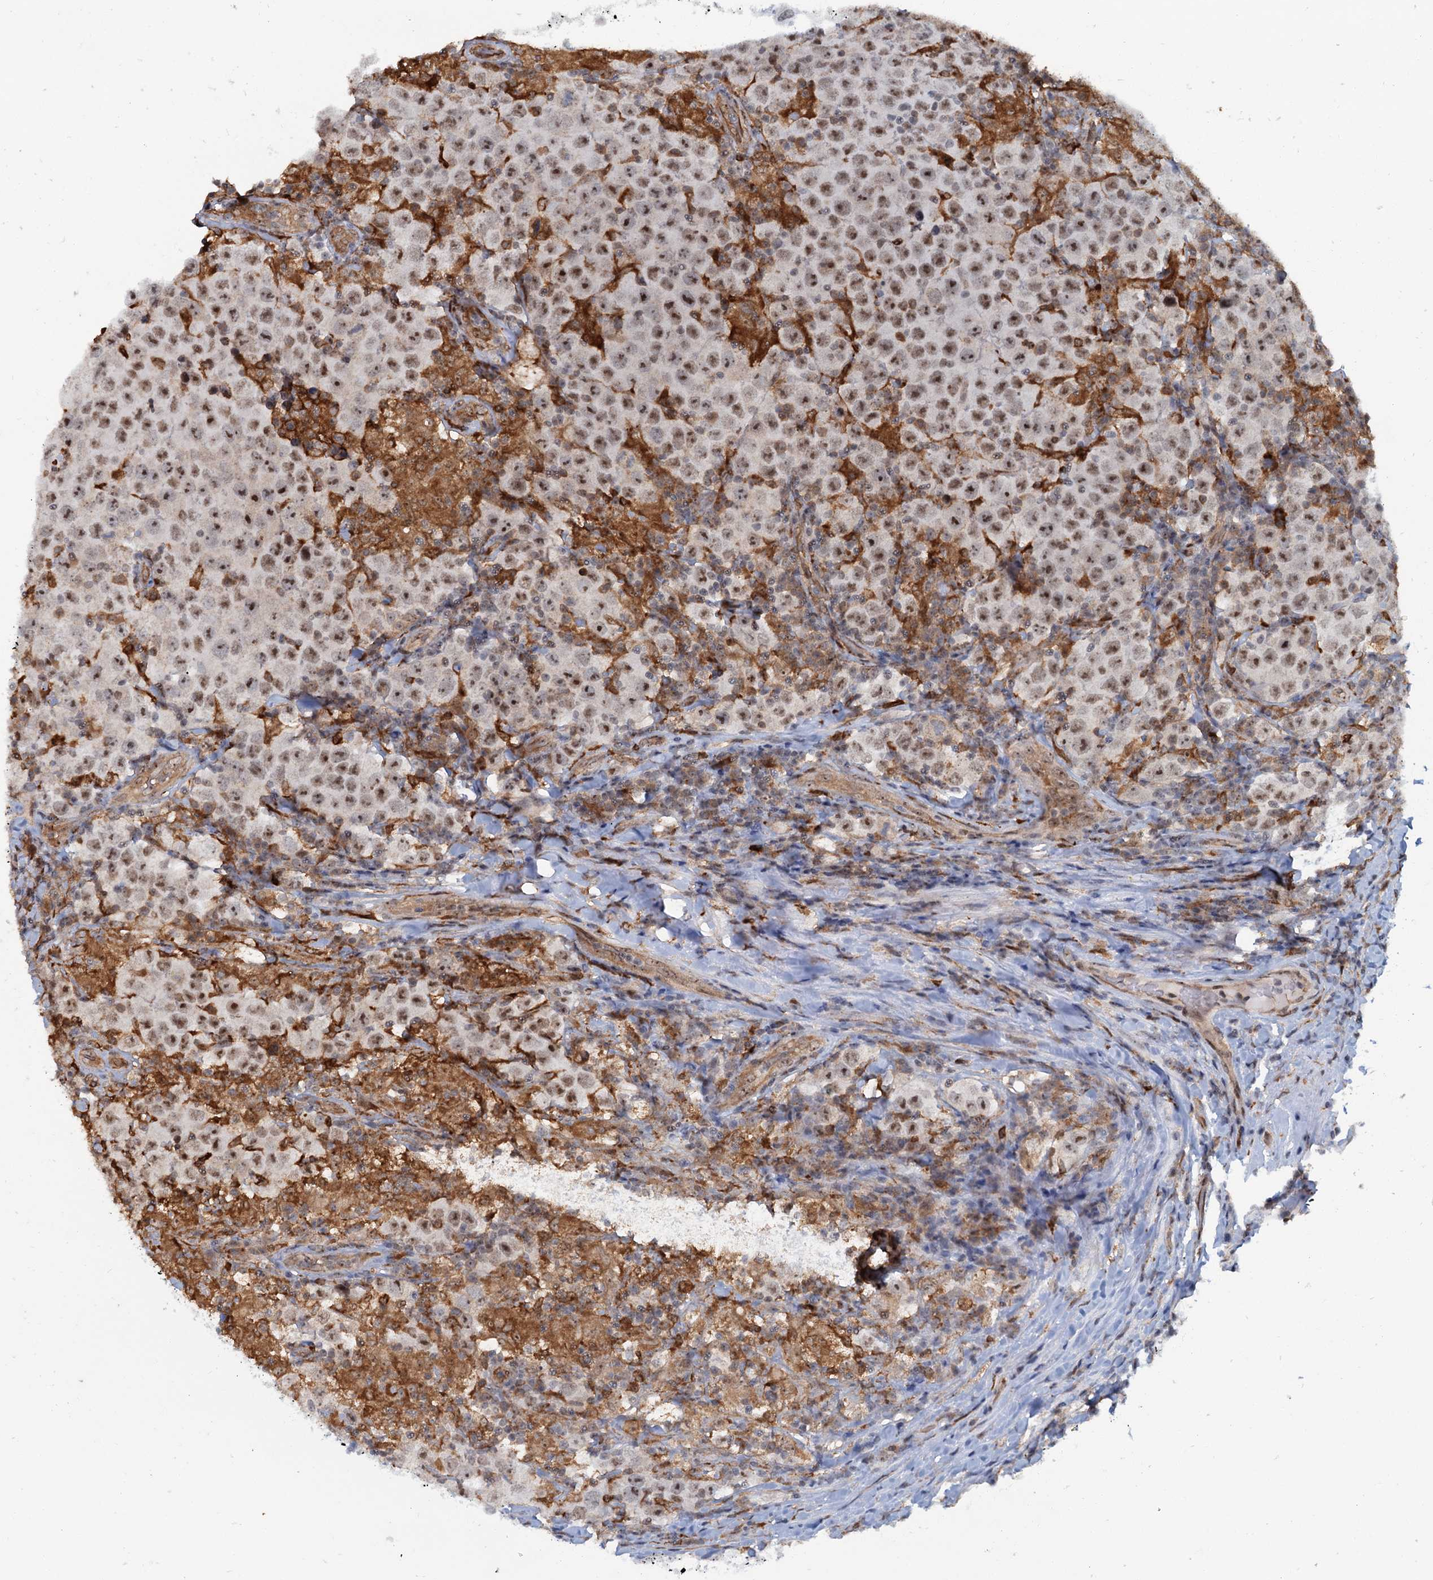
{"staining": {"intensity": "moderate", "quantity": ">75%", "location": "nuclear"}, "tissue": "testis cancer", "cell_type": "Tumor cells", "image_type": "cancer", "snomed": [{"axis": "morphology", "description": "Normal tissue, NOS"}, {"axis": "morphology", "description": "Urothelial carcinoma, High grade"}, {"axis": "morphology", "description": "Seminoma, NOS"}, {"axis": "morphology", "description": "Carcinoma, Embryonal, NOS"}, {"axis": "topography", "description": "Urinary bladder"}, {"axis": "topography", "description": "Testis"}], "caption": "This image reveals immunohistochemistry staining of human testis cancer (seminoma), with medium moderate nuclear positivity in approximately >75% of tumor cells.", "gene": "C1D", "patient": {"sex": "male", "age": 41}}